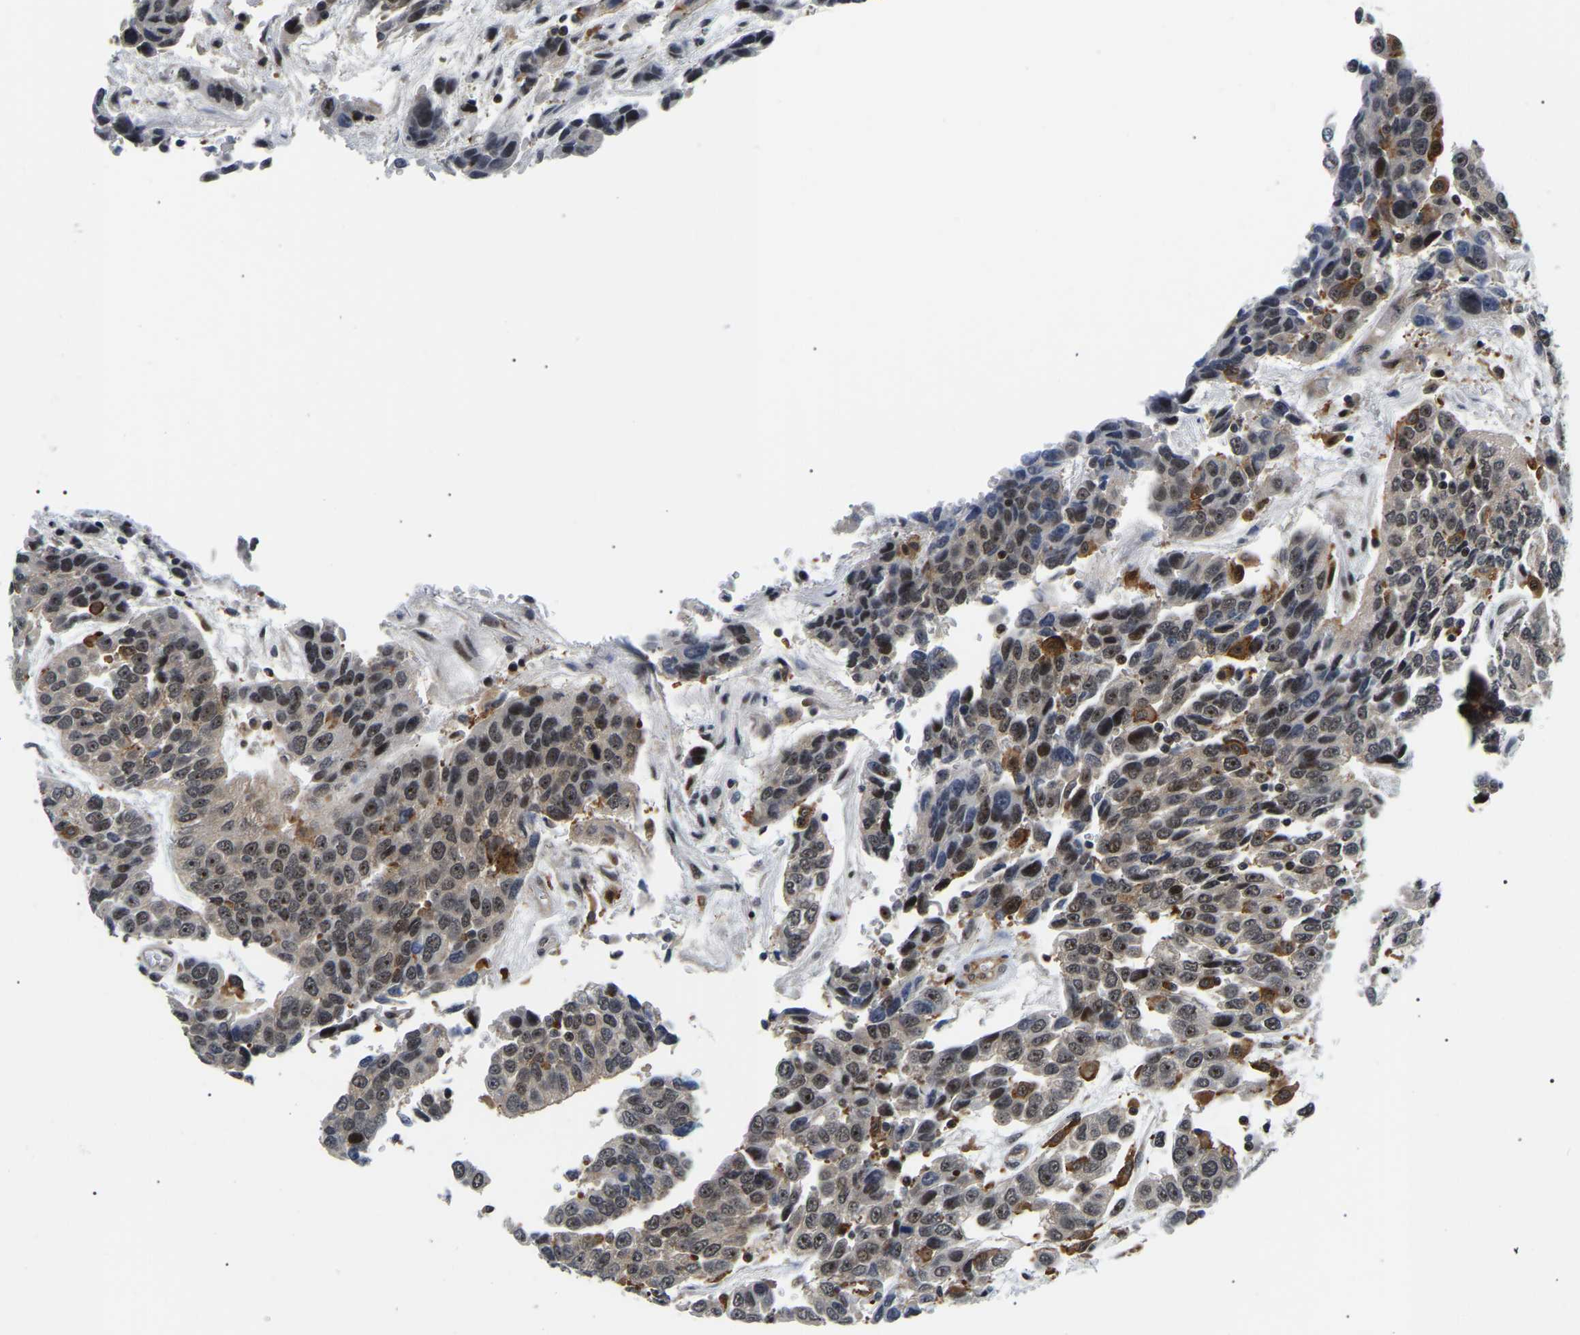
{"staining": {"intensity": "strong", "quantity": ">75%", "location": "nuclear"}, "tissue": "urothelial cancer", "cell_type": "Tumor cells", "image_type": "cancer", "snomed": [{"axis": "morphology", "description": "Urothelial carcinoma, High grade"}, {"axis": "topography", "description": "Urinary bladder"}], "caption": "Human urothelial cancer stained for a protein (brown) shows strong nuclear positive staining in about >75% of tumor cells.", "gene": "RRP1B", "patient": {"sex": "female", "age": 80}}